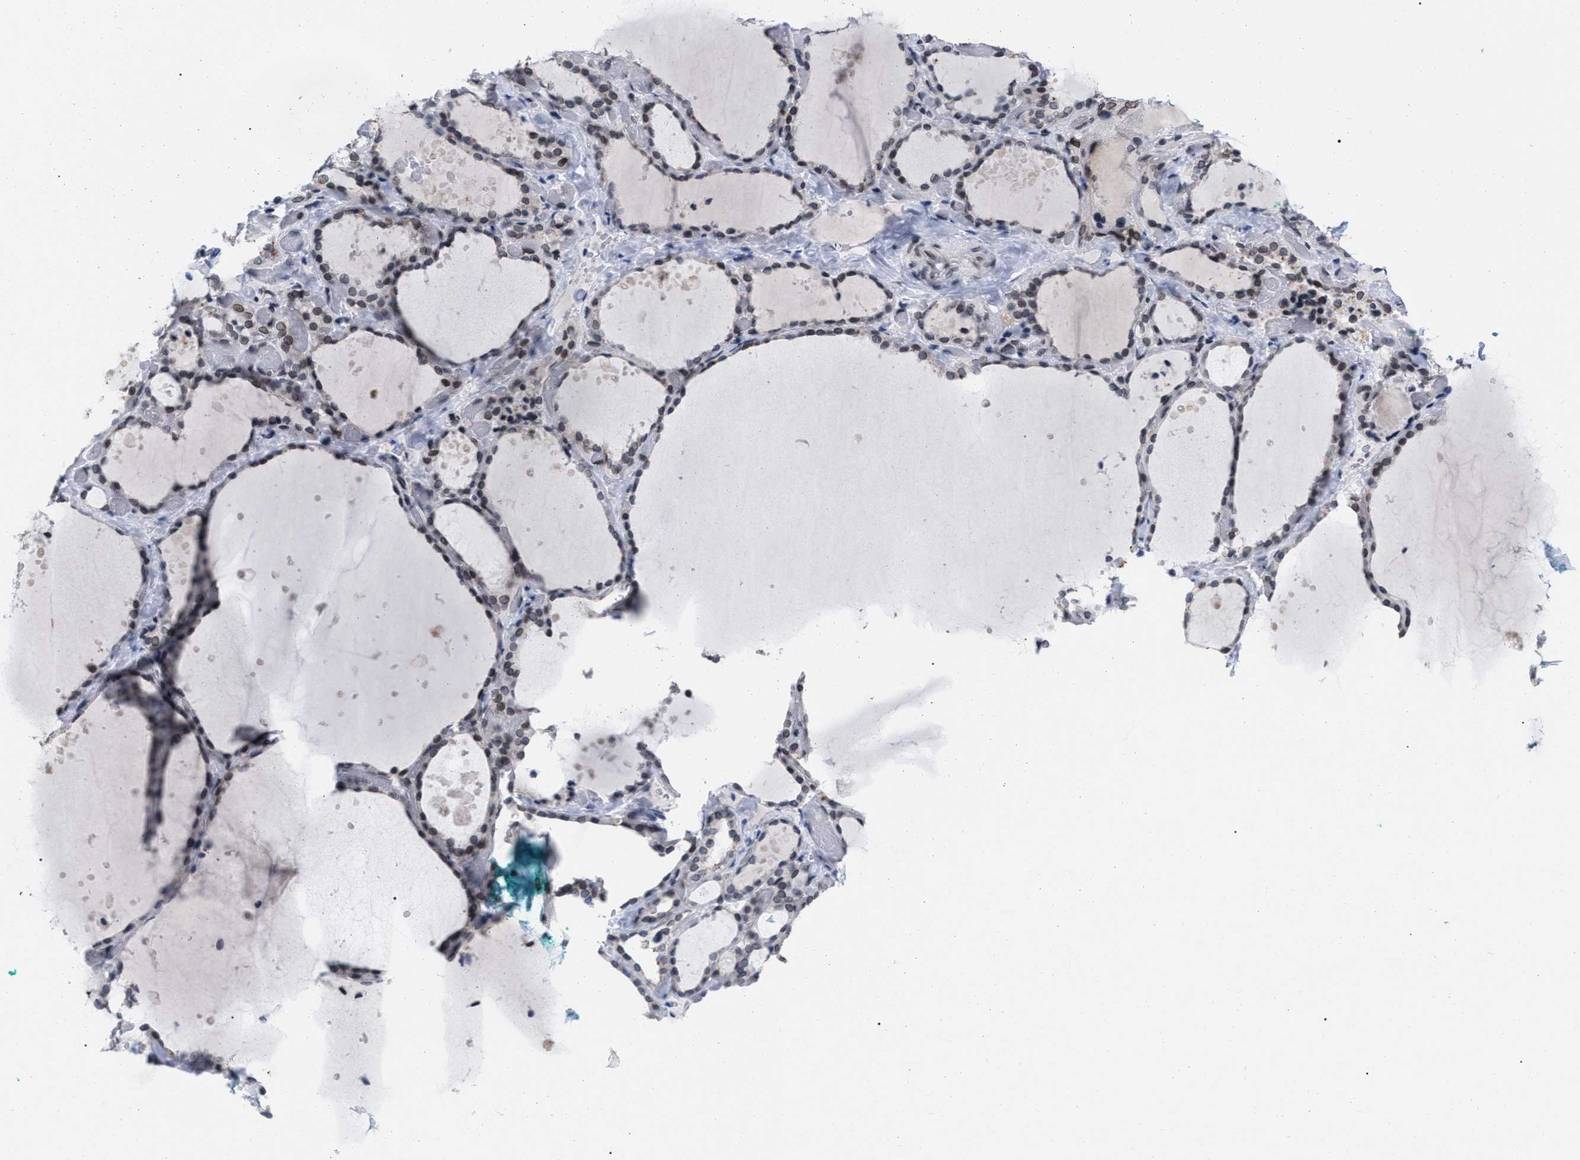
{"staining": {"intensity": "moderate", "quantity": "25%-75%", "location": "cytoplasmic/membranous,nuclear"}, "tissue": "thyroid gland", "cell_type": "Glandular cells", "image_type": "normal", "snomed": [{"axis": "morphology", "description": "Normal tissue, NOS"}, {"axis": "topography", "description": "Thyroid gland"}], "caption": "Immunohistochemical staining of normal thyroid gland reveals moderate cytoplasmic/membranous,nuclear protein expression in about 25%-75% of glandular cells.", "gene": "TPR", "patient": {"sex": "female", "age": 44}}